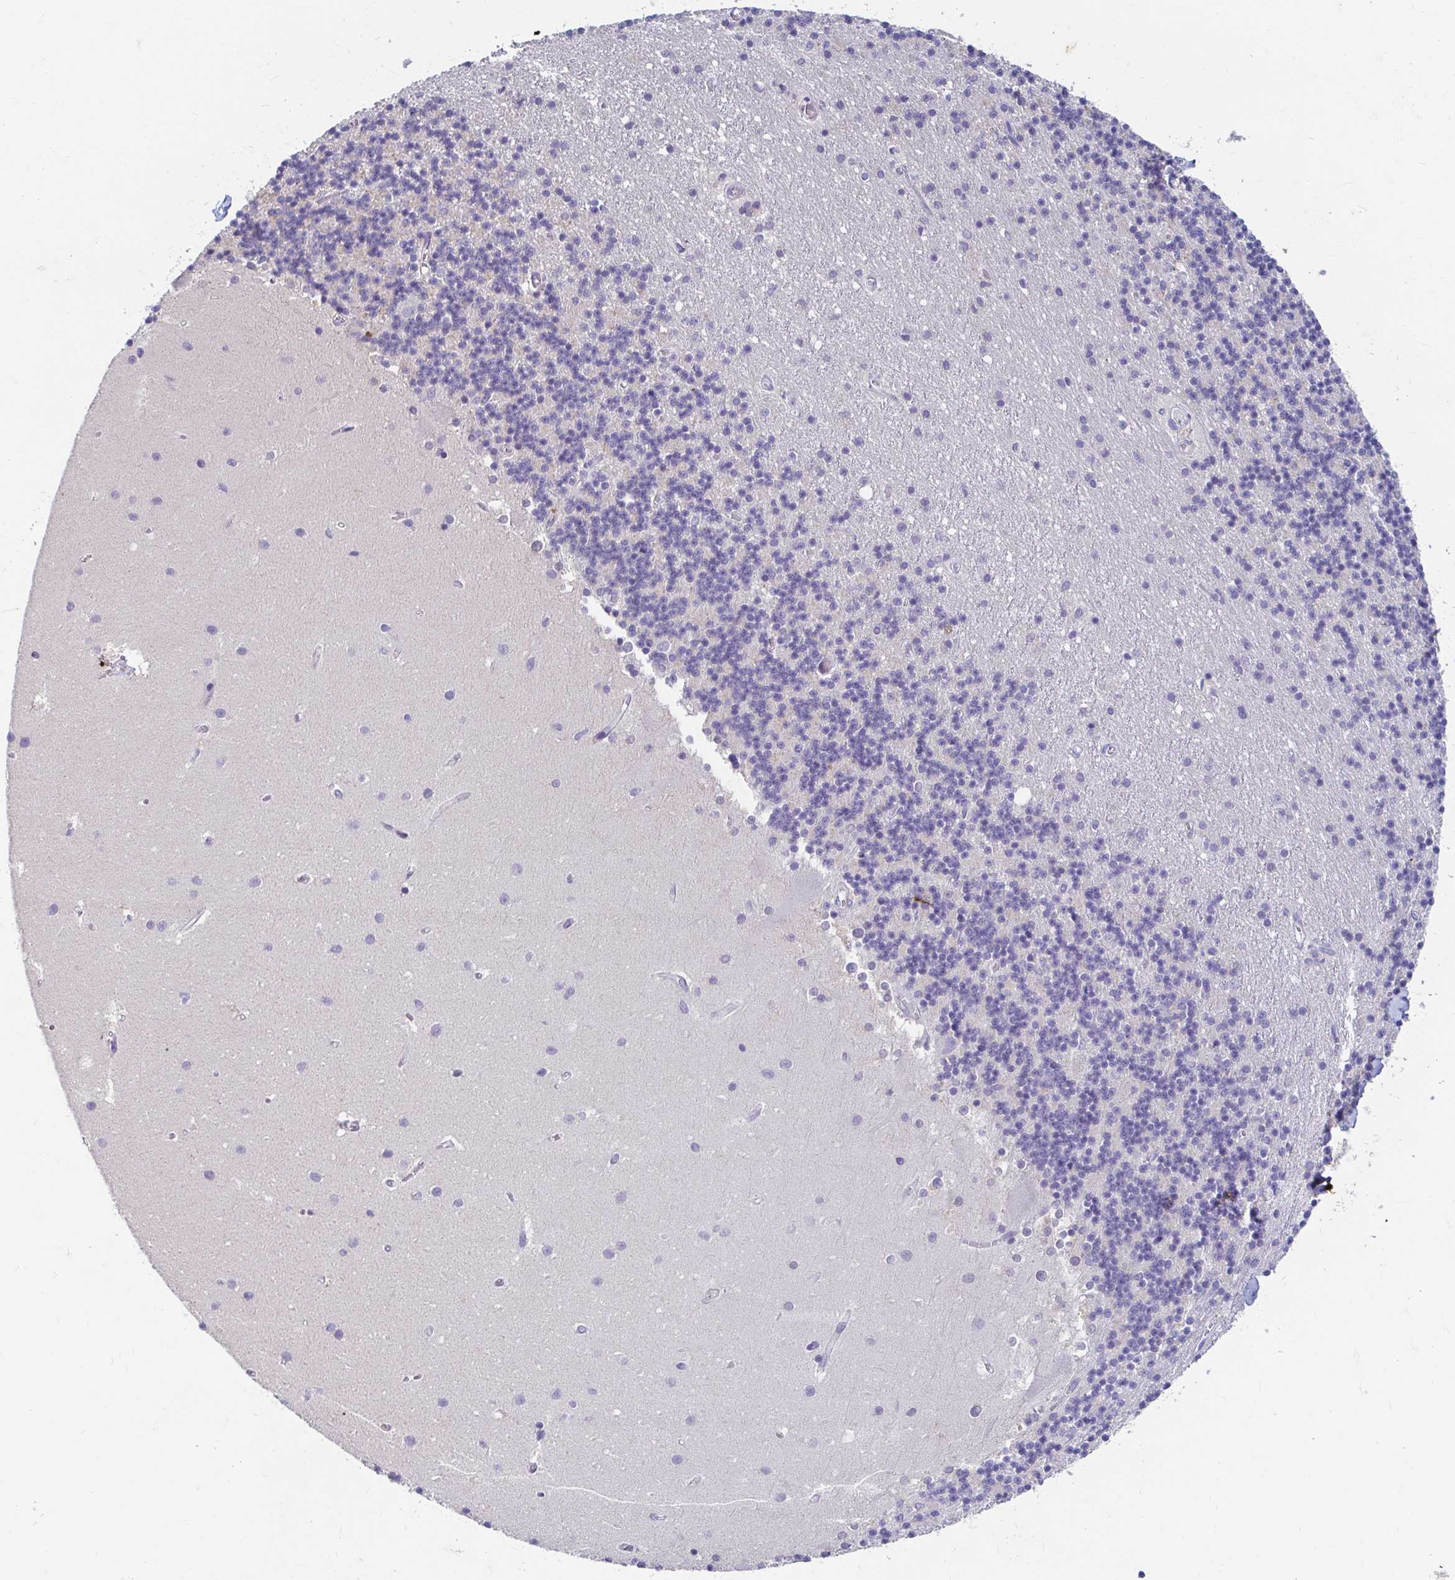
{"staining": {"intensity": "negative", "quantity": "none", "location": "none"}, "tissue": "cerebellum", "cell_type": "Cells in granular layer", "image_type": "normal", "snomed": [{"axis": "morphology", "description": "Normal tissue, NOS"}, {"axis": "topography", "description": "Cerebellum"}], "caption": "Immunohistochemical staining of unremarkable human cerebellum exhibits no significant staining in cells in granular layer. (Stains: DAB (3,3'-diaminobenzidine) immunohistochemistry with hematoxylin counter stain, Microscopy: brightfield microscopy at high magnification).", "gene": "ADH1A", "patient": {"sex": "male", "age": 54}}